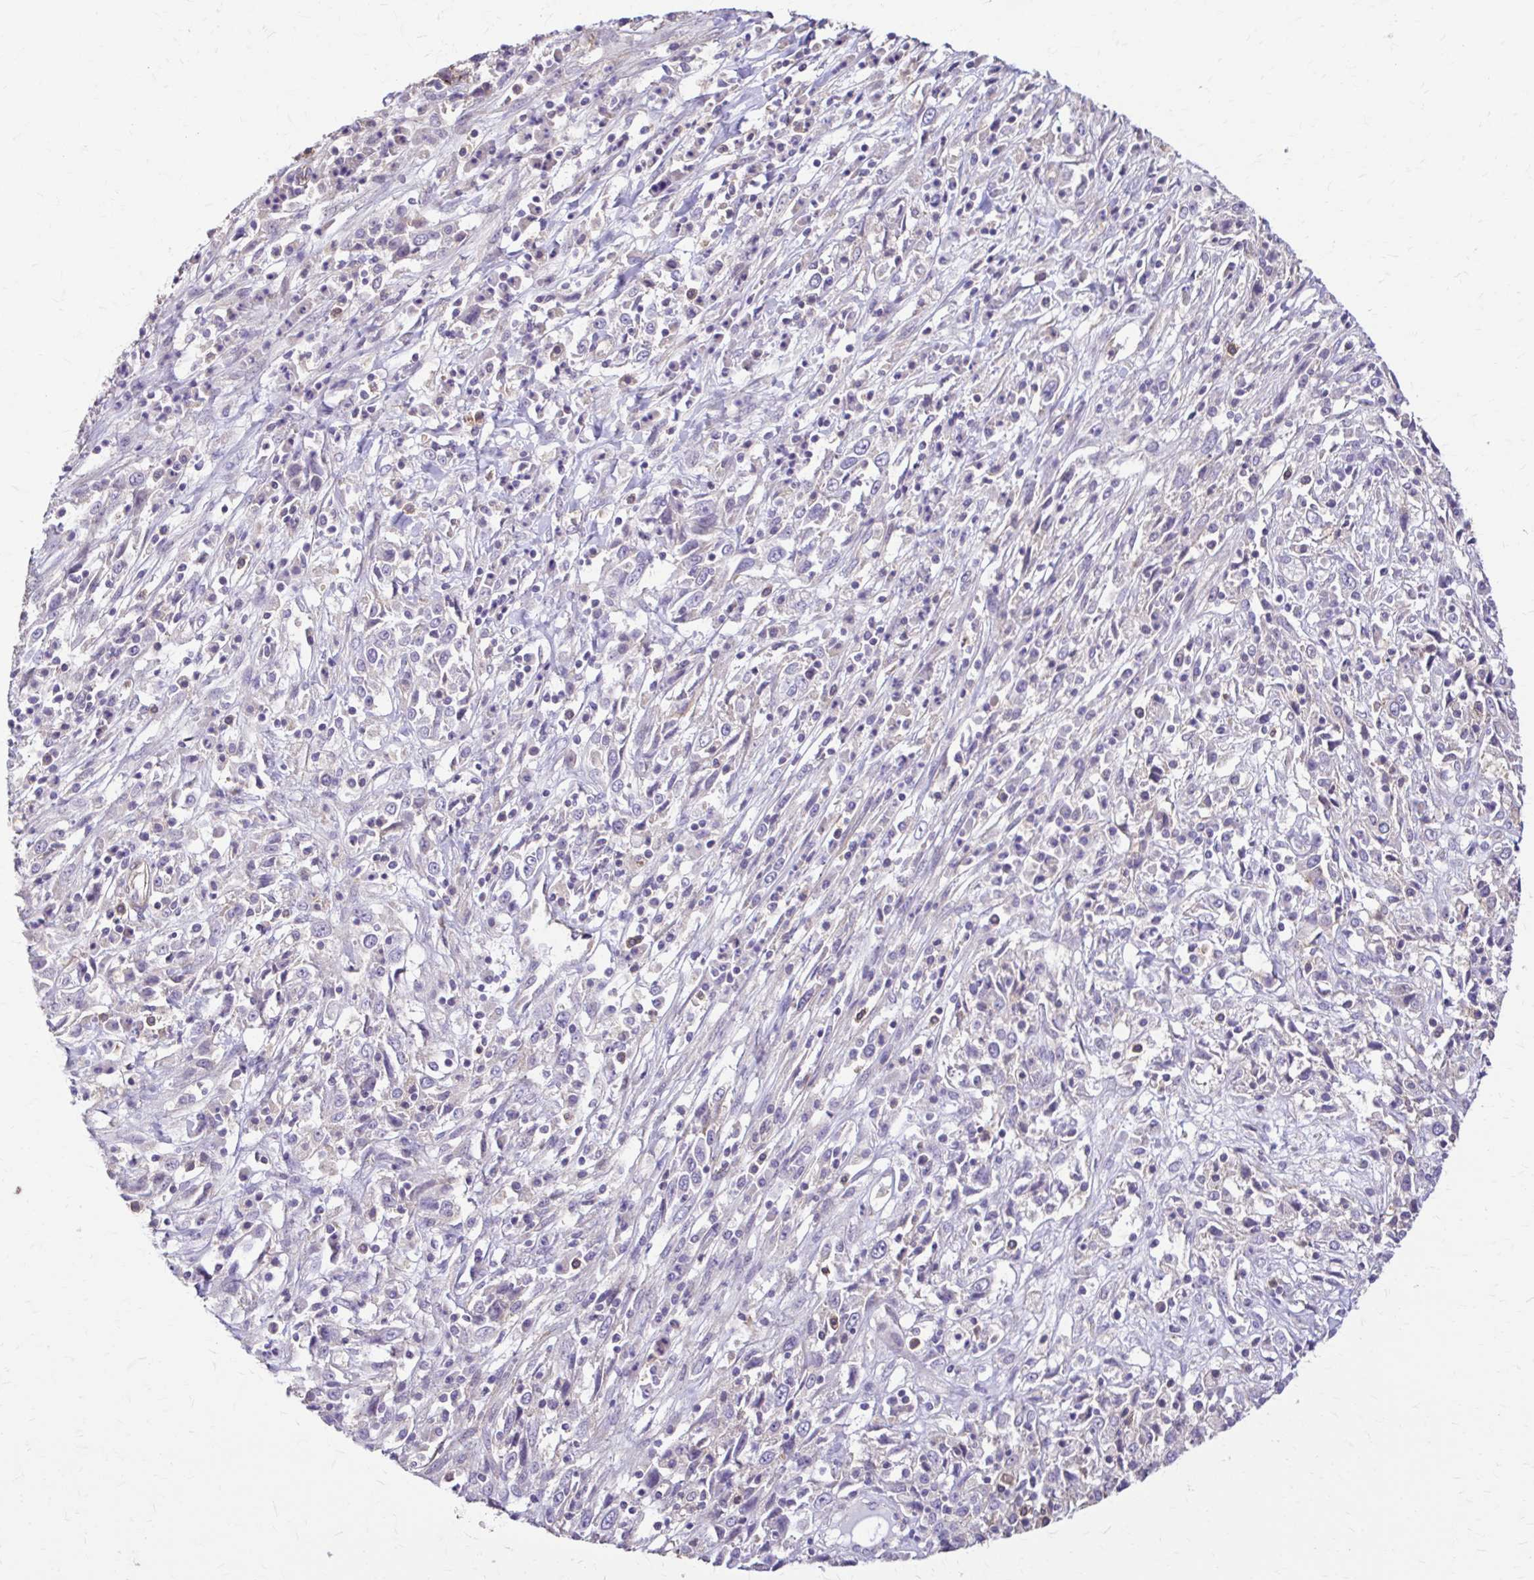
{"staining": {"intensity": "negative", "quantity": "none", "location": "none"}, "tissue": "cervical cancer", "cell_type": "Tumor cells", "image_type": "cancer", "snomed": [{"axis": "morphology", "description": "Adenocarcinoma, NOS"}, {"axis": "topography", "description": "Cervix"}], "caption": "IHC photomicrograph of neoplastic tissue: human cervical adenocarcinoma stained with DAB (3,3'-diaminobenzidine) exhibits no significant protein positivity in tumor cells. Brightfield microscopy of immunohistochemistry (IHC) stained with DAB (brown) and hematoxylin (blue), captured at high magnification.", "gene": "DSP", "patient": {"sex": "female", "age": 40}}